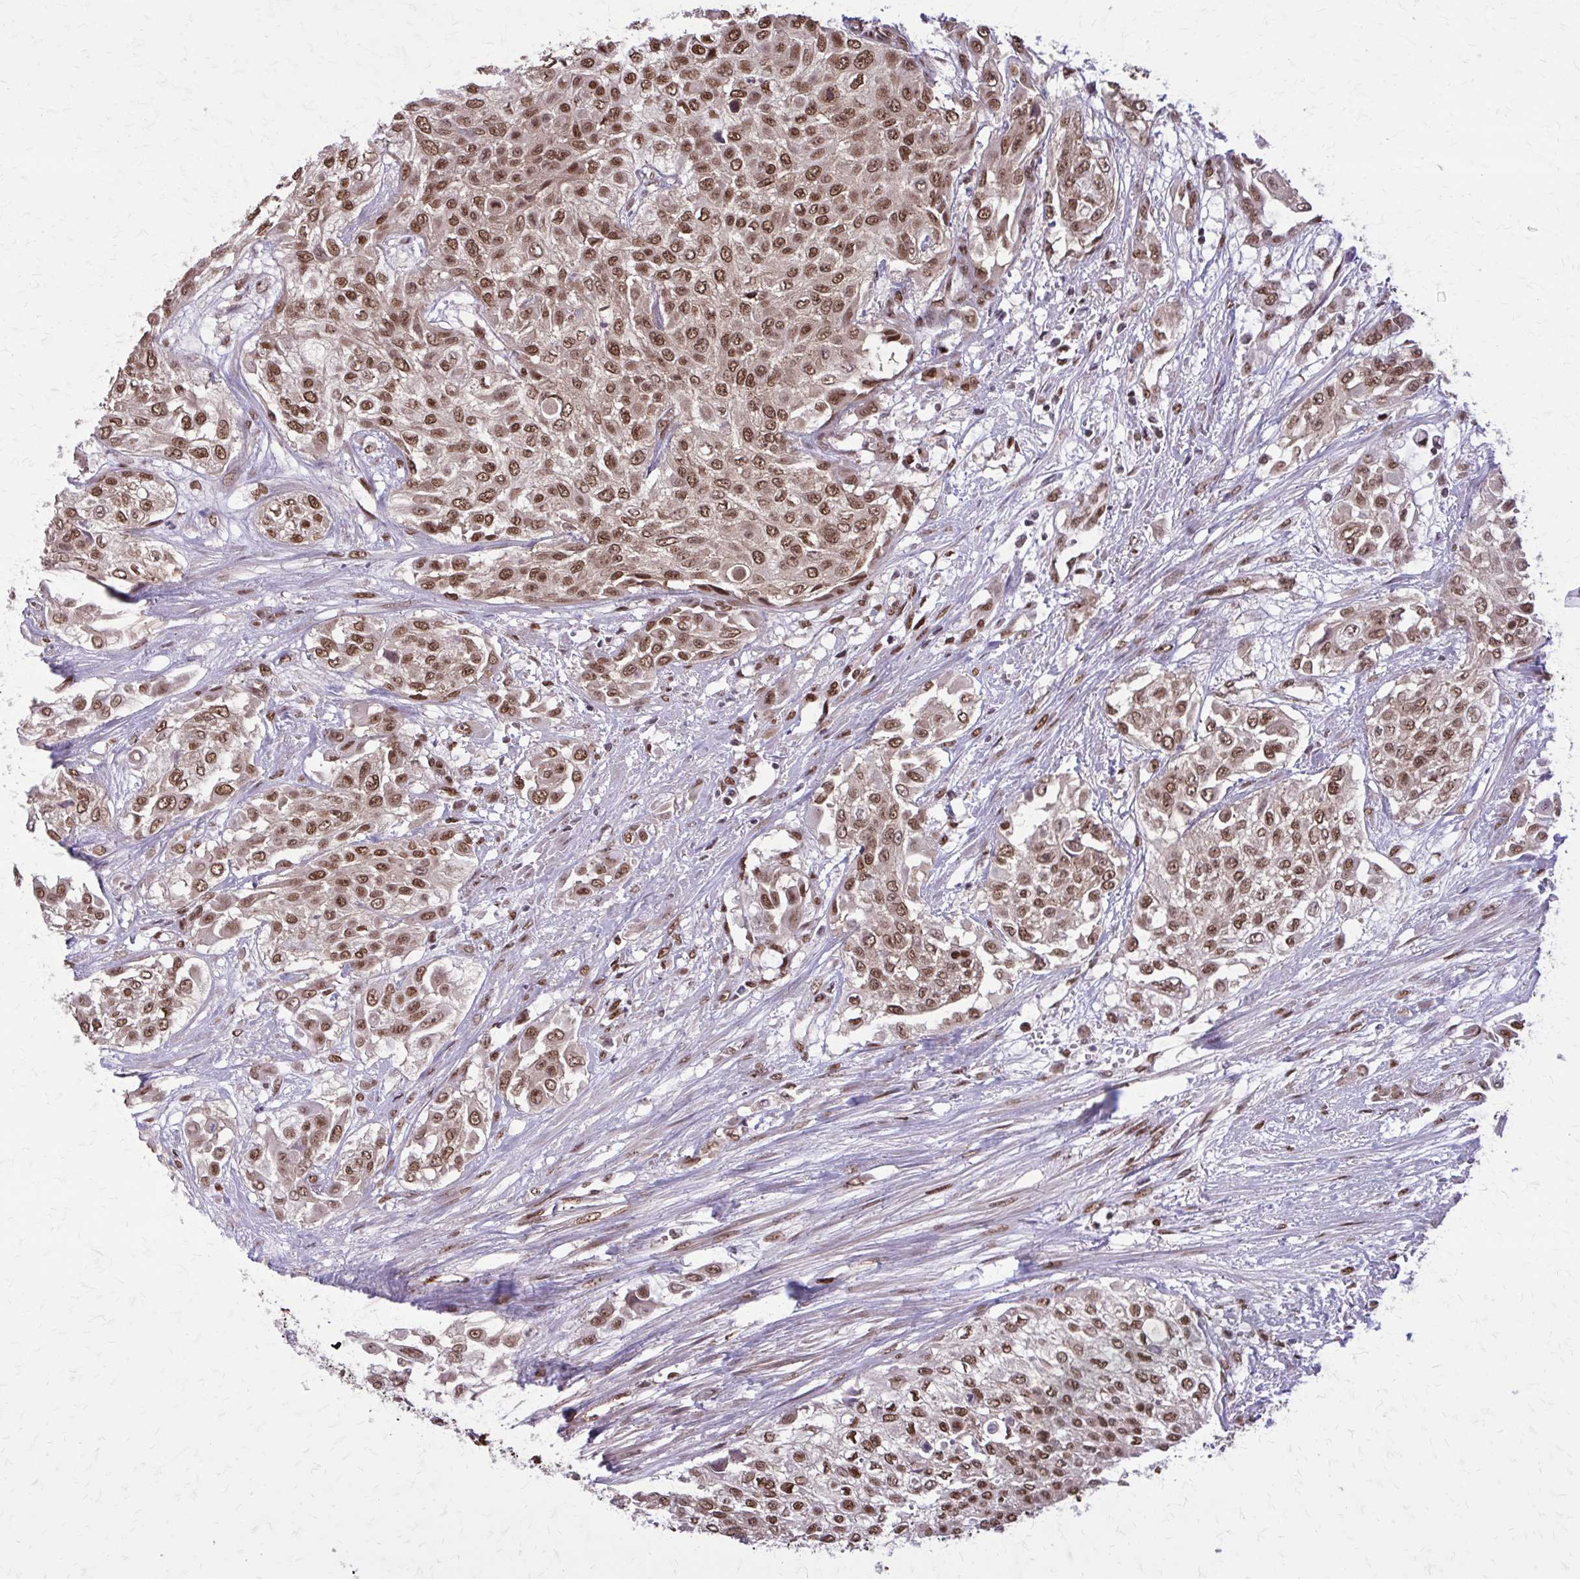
{"staining": {"intensity": "moderate", "quantity": ">75%", "location": "nuclear"}, "tissue": "urothelial cancer", "cell_type": "Tumor cells", "image_type": "cancer", "snomed": [{"axis": "morphology", "description": "Urothelial carcinoma, High grade"}, {"axis": "topography", "description": "Urinary bladder"}], "caption": "There is medium levels of moderate nuclear staining in tumor cells of urothelial cancer, as demonstrated by immunohistochemical staining (brown color).", "gene": "TTF1", "patient": {"sex": "male", "age": 57}}